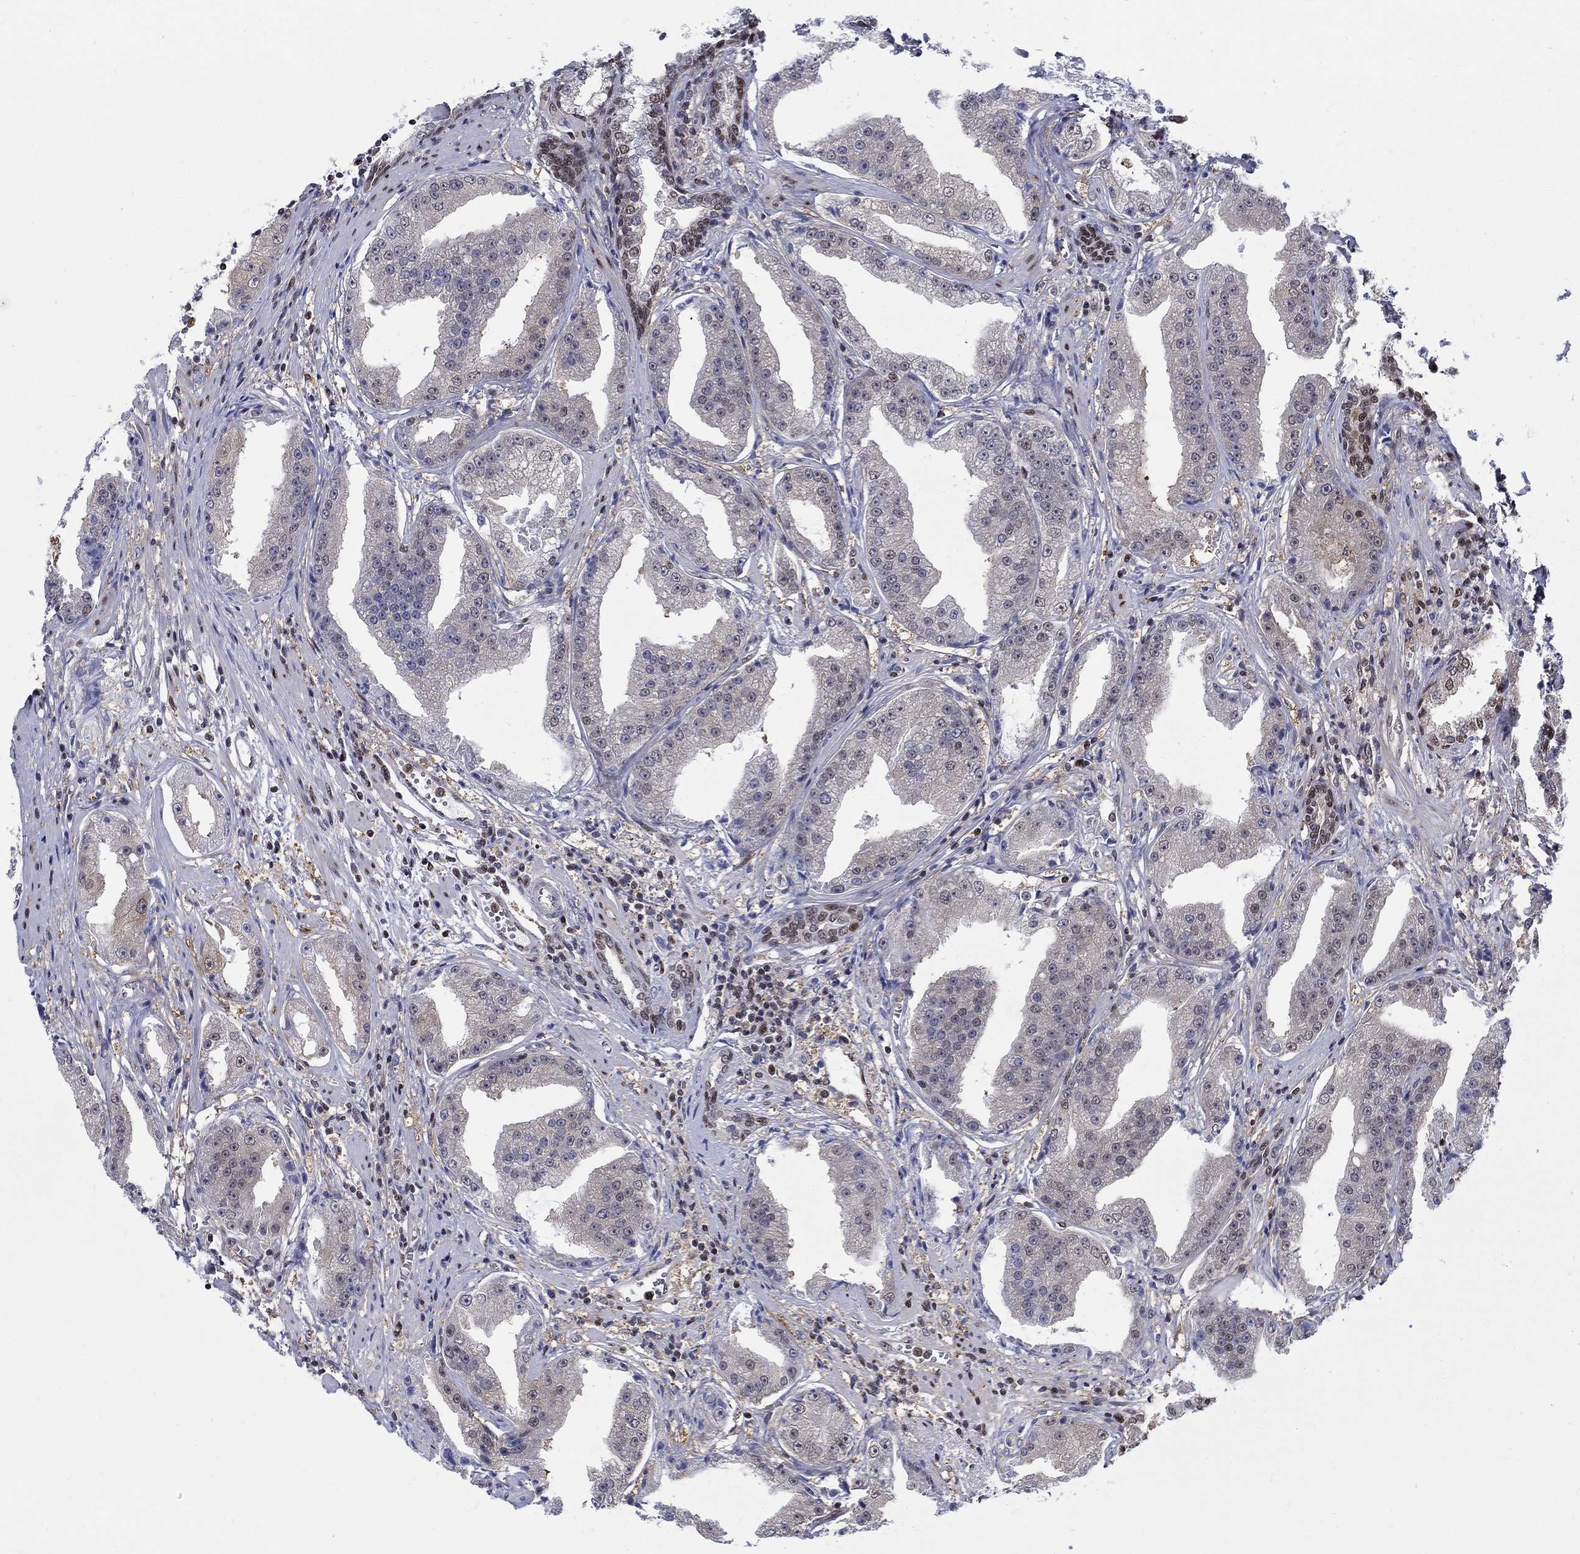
{"staining": {"intensity": "negative", "quantity": "none", "location": "none"}, "tissue": "prostate cancer", "cell_type": "Tumor cells", "image_type": "cancer", "snomed": [{"axis": "morphology", "description": "Adenocarcinoma, Low grade"}, {"axis": "topography", "description": "Prostate"}], "caption": "Prostate adenocarcinoma (low-grade) stained for a protein using immunohistochemistry demonstrates no positivity tumor cells.", "gene": "ZNF594", "patient": {"sex": "male", "age": 62}}